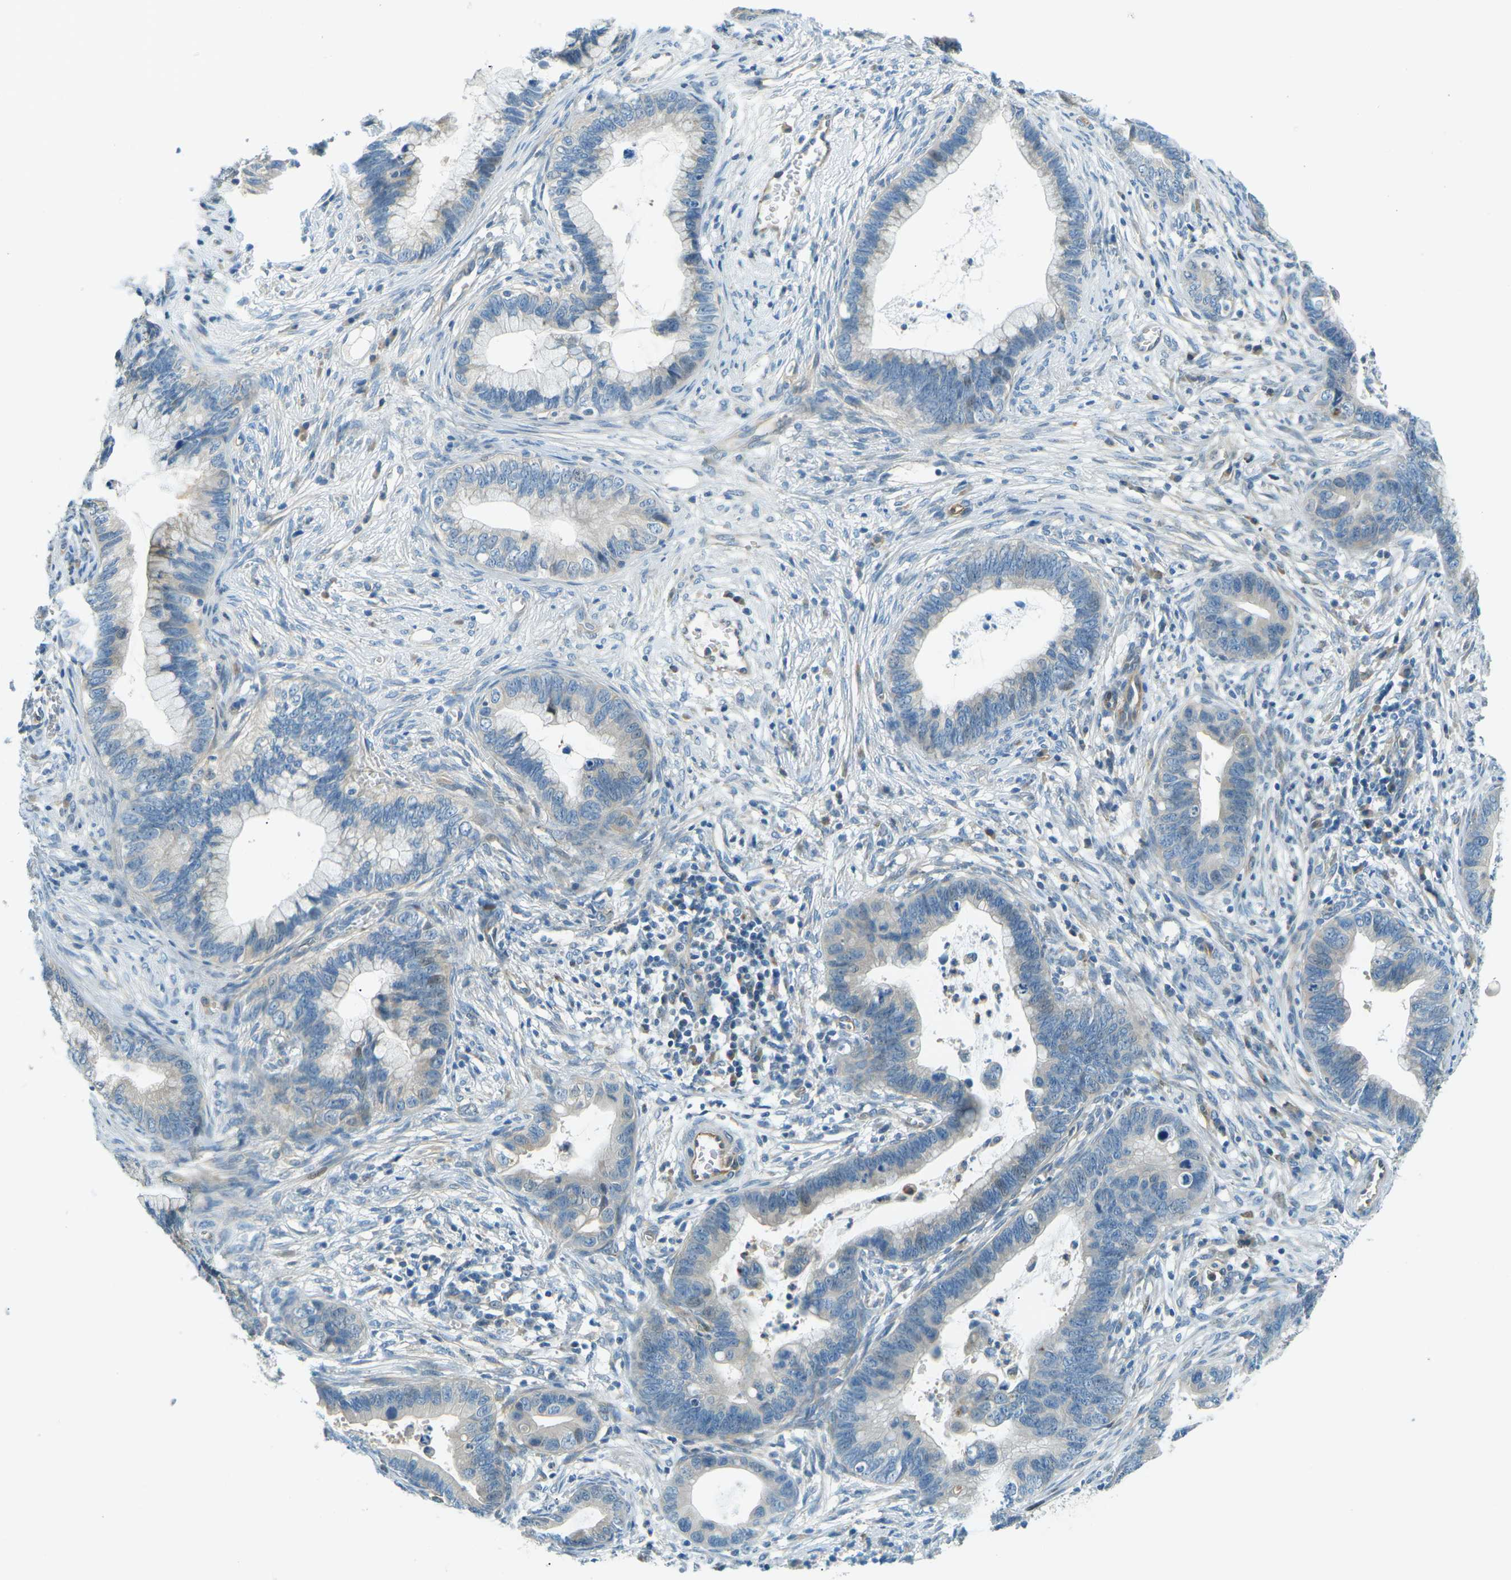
{"staining": {"intensity": "negative", "quantity": "none", "location": "none"}, "tissue": "cervical cancer", "cell_type": "Tumor cells", "image_type": "cancer", "snomed": [{"axis": "morphology", "description": "Adenocarcinoma, NOS"}, {"axis": "topography", "description": "Cervix"}], "caption": "This is a micrograph of immunohistochemistry (IHC) staining of cervical adenocarcinoma, which shows no expression in tumor cells.", "gene": "ZNF367", "patient": {"sex": "female", "age": 44}}